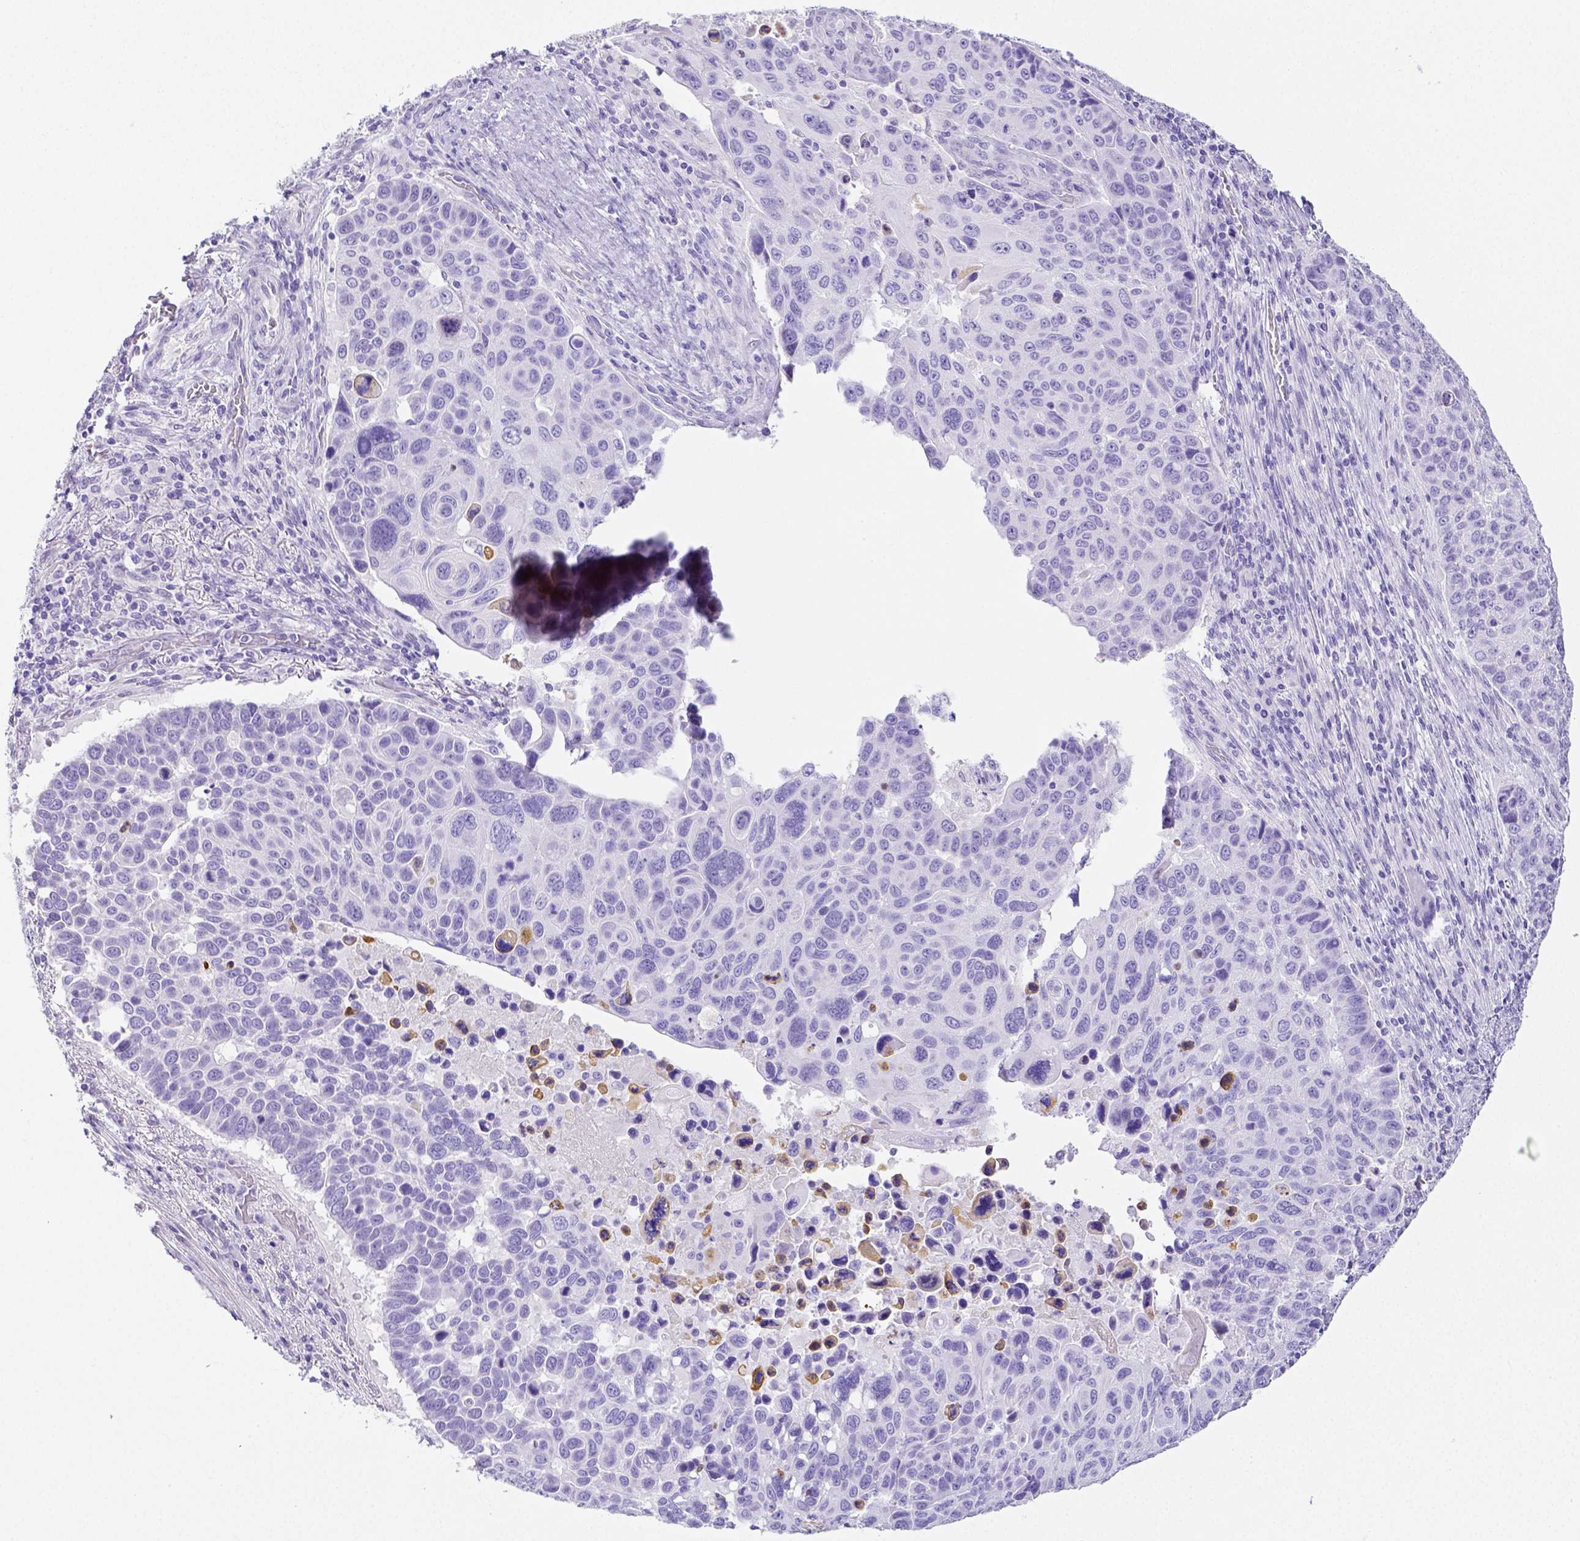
{"staining": {"intensity": "negative", "quantity": "none", "location": "none"}, "tissue": "lung cancer", "cell_type": "Tumor cells", "image_type": "cancer", "snomed": [{"axis": "morphology", "description": "Squamous cell carcinoma, NOS"}, {"axis": "topography", "description": "Lung"}], "caption": "The histopathology image demonstrates no staining of tumor cells in lung squamous cell carcinoma.", "gene": "ARHGAP36", "patient": {"sex": "male", "age": 68}}